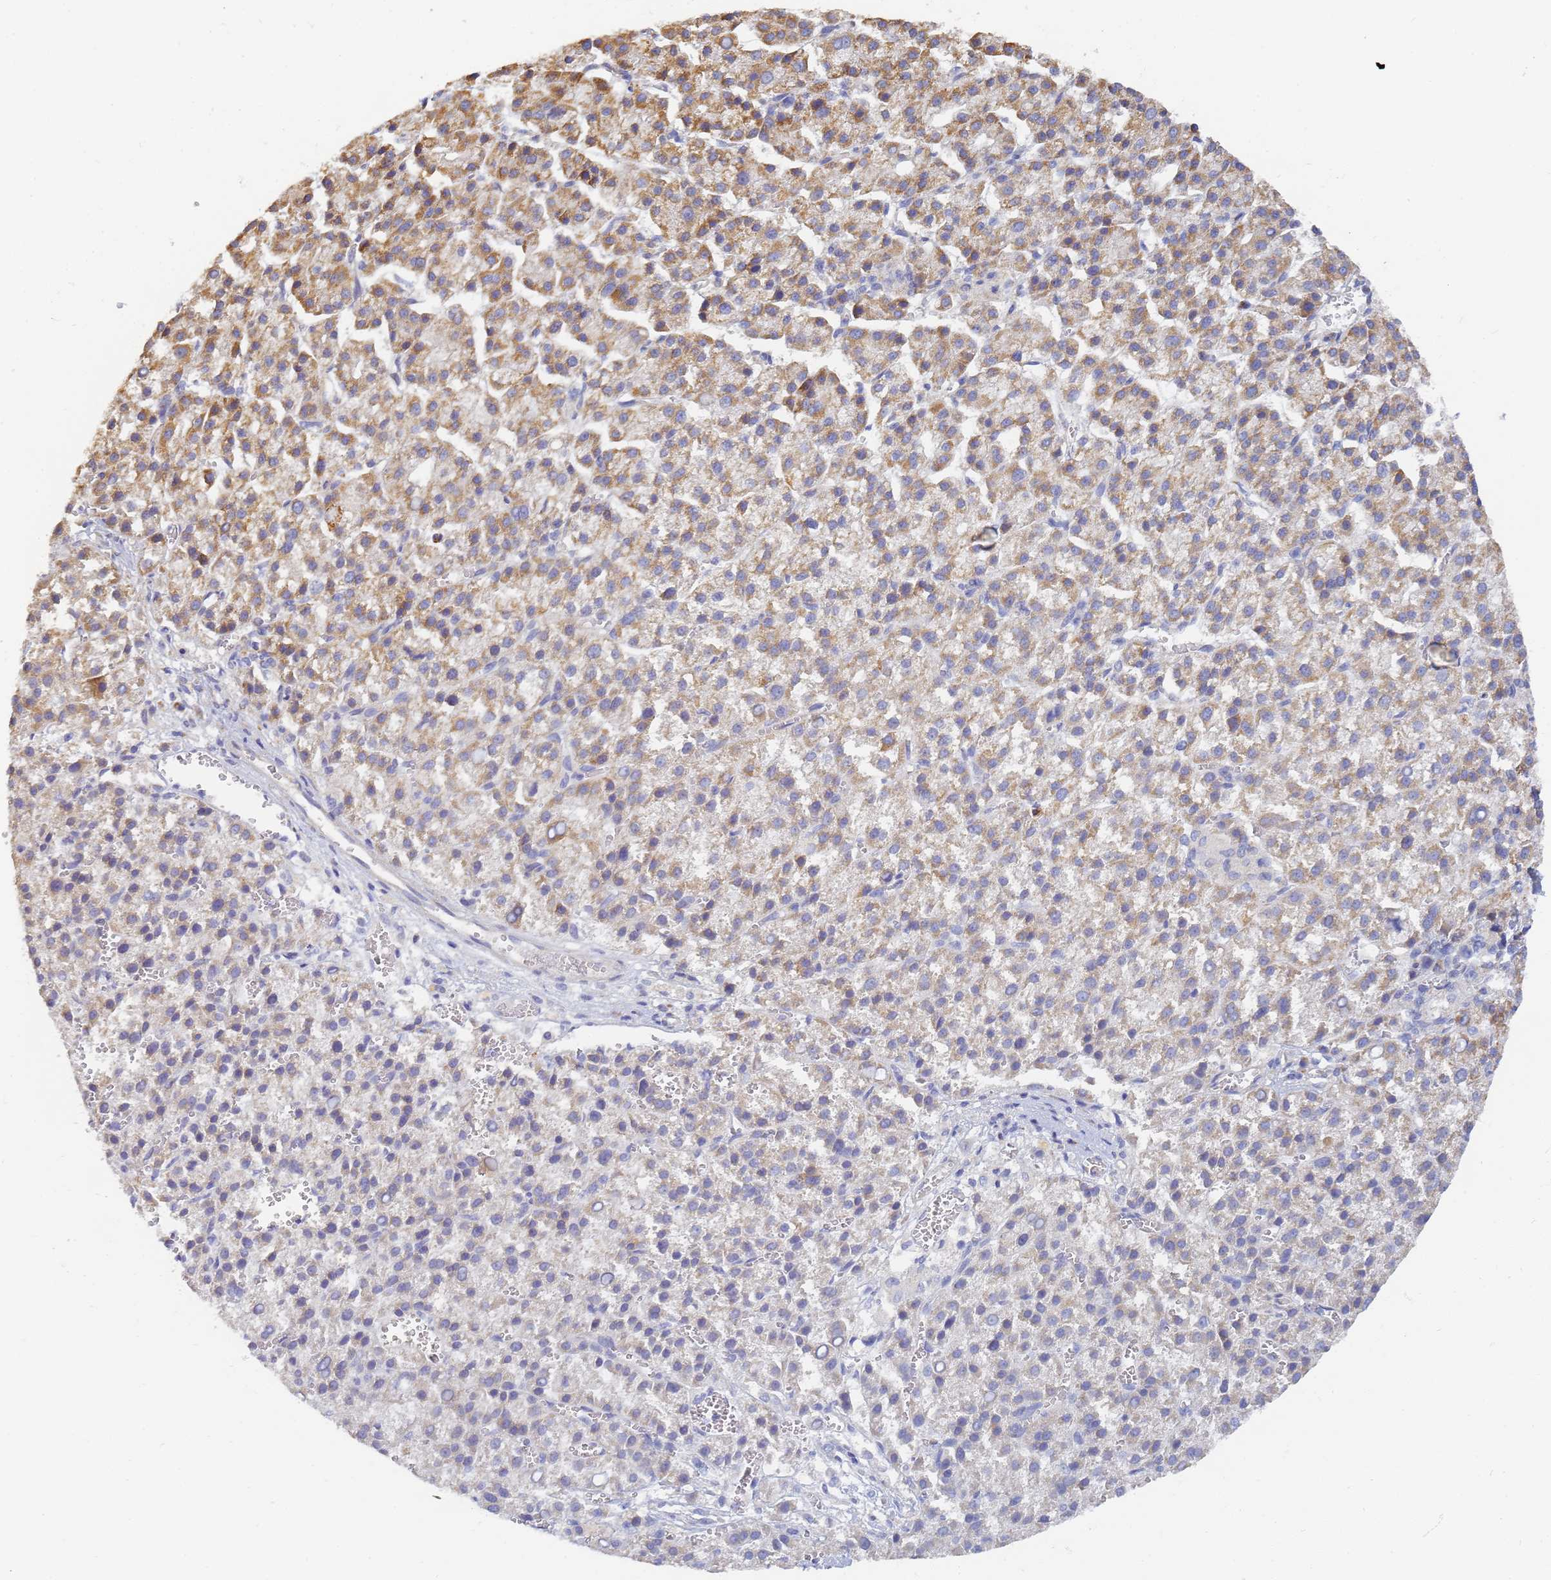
{"staining": {"intensity": "moderate", "quantity": "25%-75%", "location": "cytoplasmic/membranous"}, "tissue": "liver cancer", "cell_type": "Tumor cells", "image_type": "cancer", "snomed": [{"axis": "morphology", "description": "Carcinoma, Hepatocellular, NOS"}, {"axis": "topography", "description": "Liver"}], "caption": "Immunohistochemistry (IHC) photomicrograph of neoplastic tissue: liver hepatocellular carcinoma stained using immunohistochemistry (IHC) shows medium levels of moderate protein expression localized specifically in the cytoplasmic/membranous of tumor cells, appearing as a cytoplasmic/membranous brown color.", "gene": "UTP23", "patient": {"sex": "female", "age": 58}}